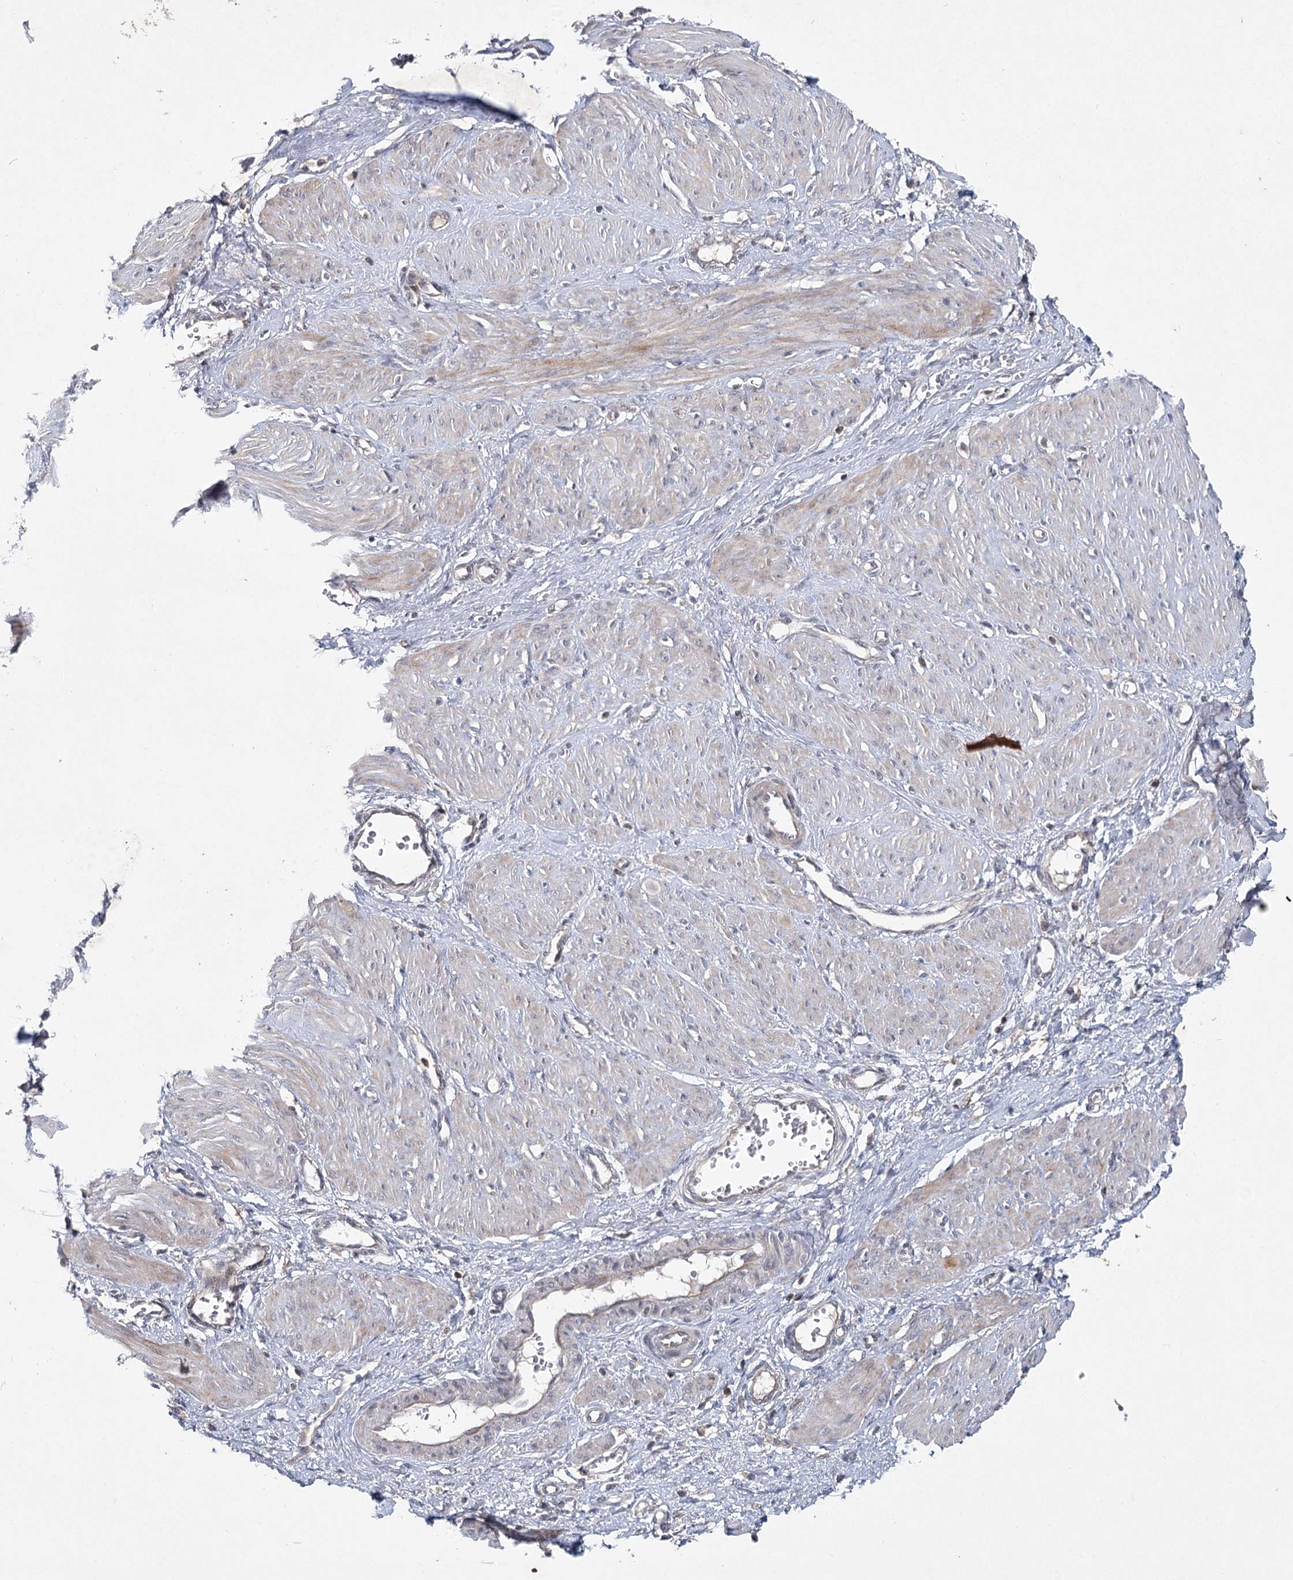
{"staining": {"intensity": "moderate", "quantity": "25%-75%", "location": "cytoplasmic/membranous"}, "tissue": "smooth muscle", "cell_type": "Smooth muscle cells", "image_type": "normal", "snomed": [{"axis": "morphology", "description": "Normal tissue, NOS"}, {"axis": "topography", "description": "Endometrium"}], "caption": "Immunohistochemistry (DAB (3,3'-diaminobenzidine)) staining of unremarkable smooth muscle demonstrates moderate cytoplasmic/membranous protein staining in about 25%-75% of smooth muscle cells. (brown staining indicates protein expression, while blue staining denotes nuclei).", "gene": "MAP3K13", "patient": {"sex": "female", "age": 33}}